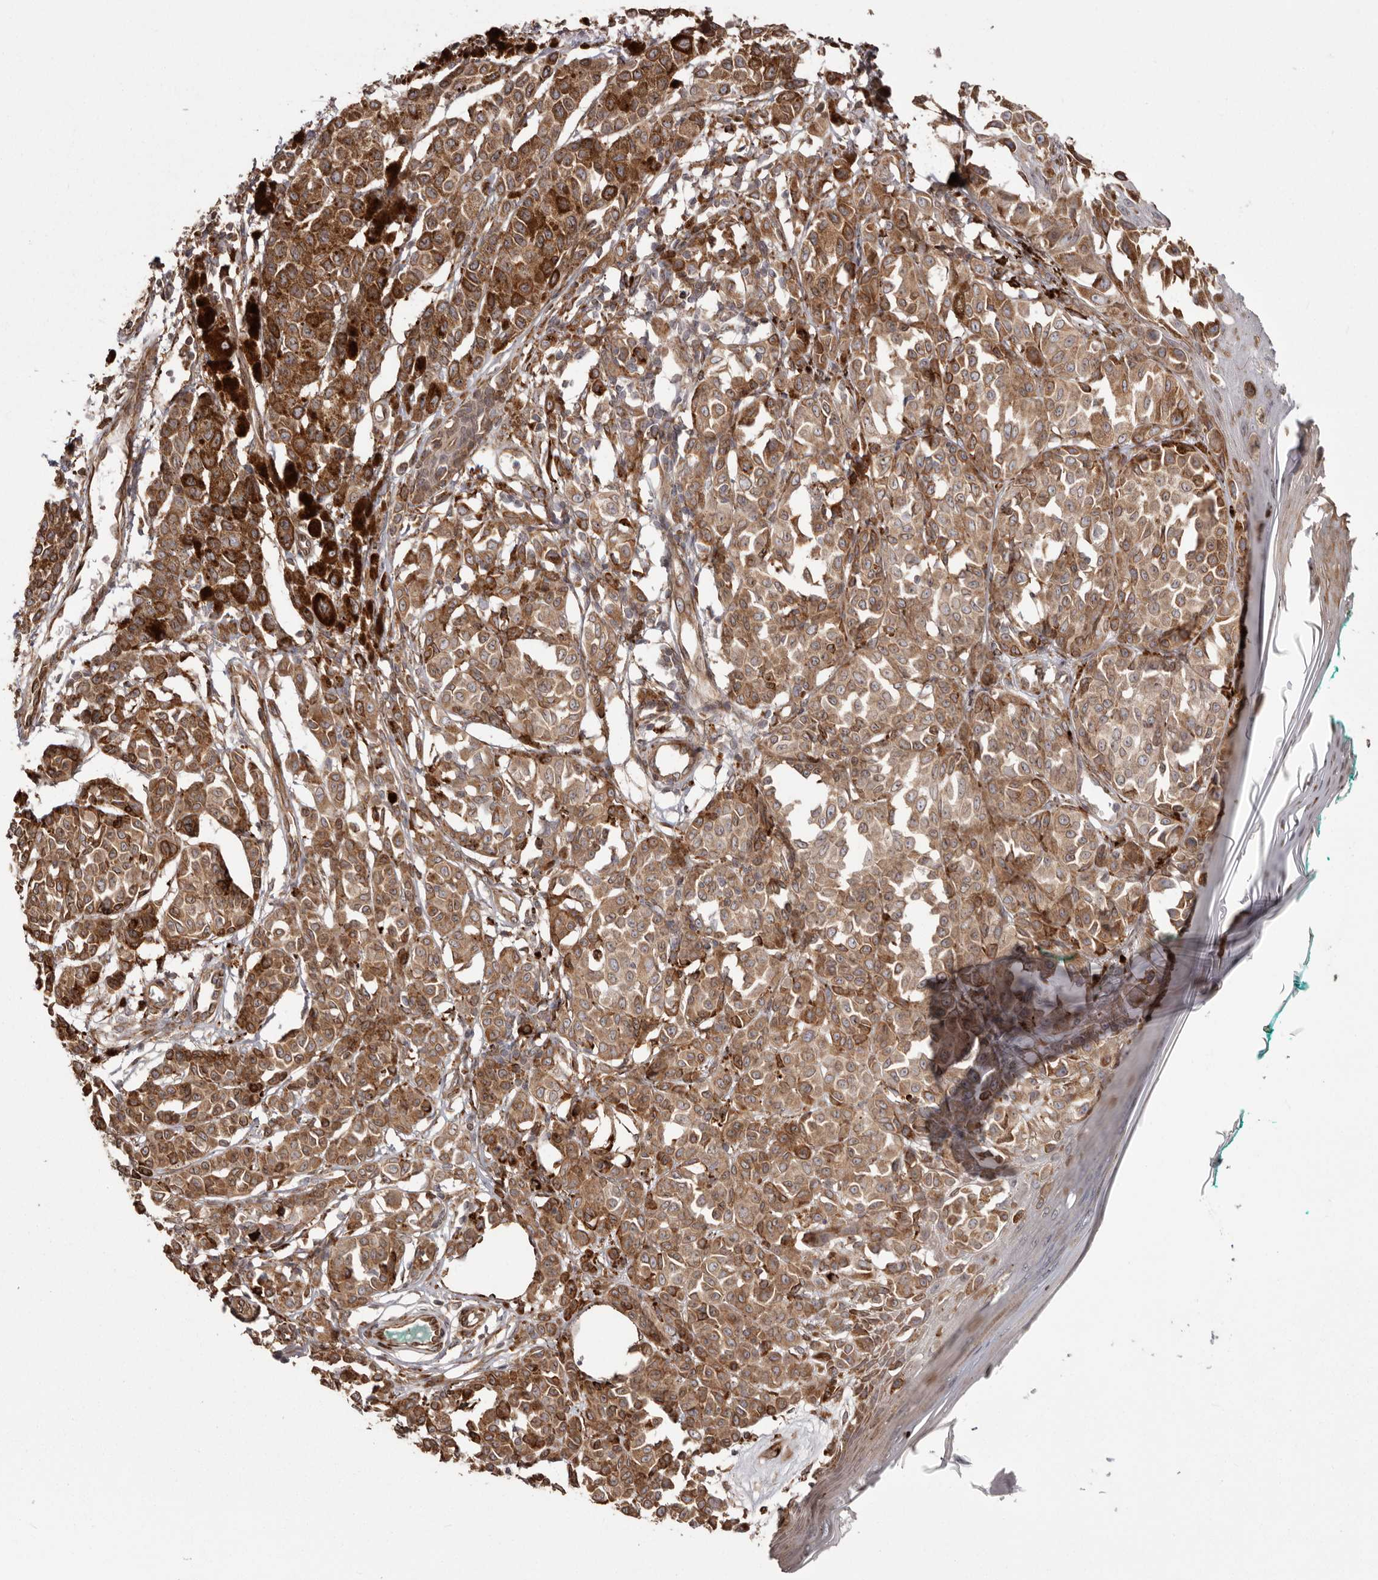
{"staining": {"intensity": "moderate", "quantity": ">75%", "location": "cytoplasmic/membranous"}, "tissue": "melanoma", "cell_type": "Tumor cells", "image_type": "cancer", "snomed": [{"axis": "morphology", "description": "Malignant melanoma, NOS"}, {"axis": "topography", "description": "Skin of leg"}], "caption": "A photomicrograph showing moderate cytoplasmic/membranous staining in approximately >75% of tumor cells in melanoma, as visualized by brown immunohistochemical staining.", "gene": "NUP43", "patient": {"sex": "female", "age": 72}}